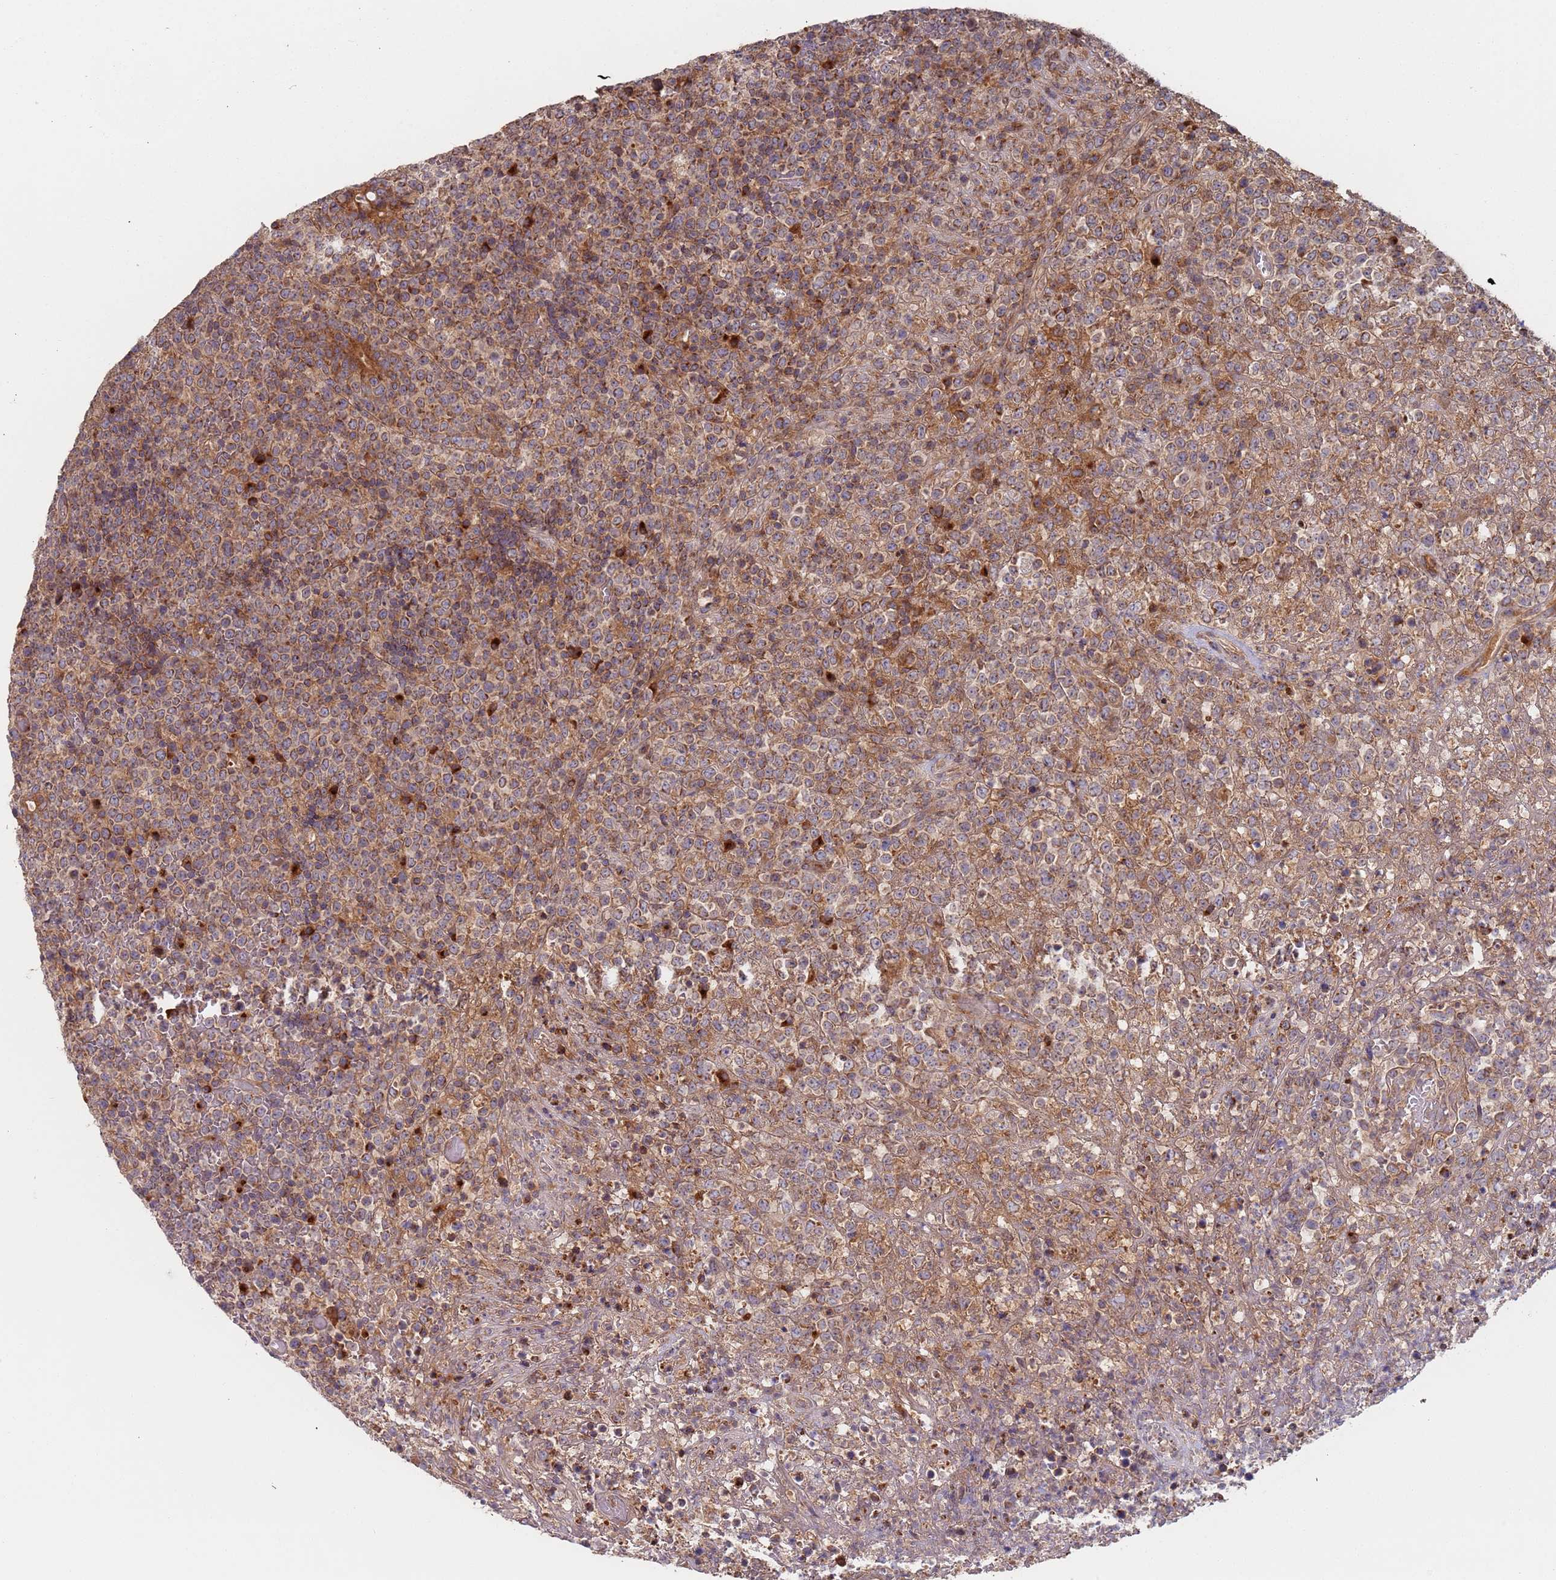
{"staining": {"intensity": "moderate", "quantity": ">75%", "location": "cytoplasmic/membranous"}, "tissue": "lymphoma", "cell_type": "Tumor cells", "image_type": "cancer", "snomed": [{"axis": "morphology", "description": "Malignant lymphoma, non-Hodgkin's type, High grade"}, {"axis": "topography", "description": "Colon"}], "caption": "This photomicrograph shows immunohistochemistry (IHC) staining of lymphoma, with medium moderate cytoplasmic/membranous staining in about >75% of tumor cells.", "gene": "OR5A2", "patient": {"sex": "female", "age": 53}}